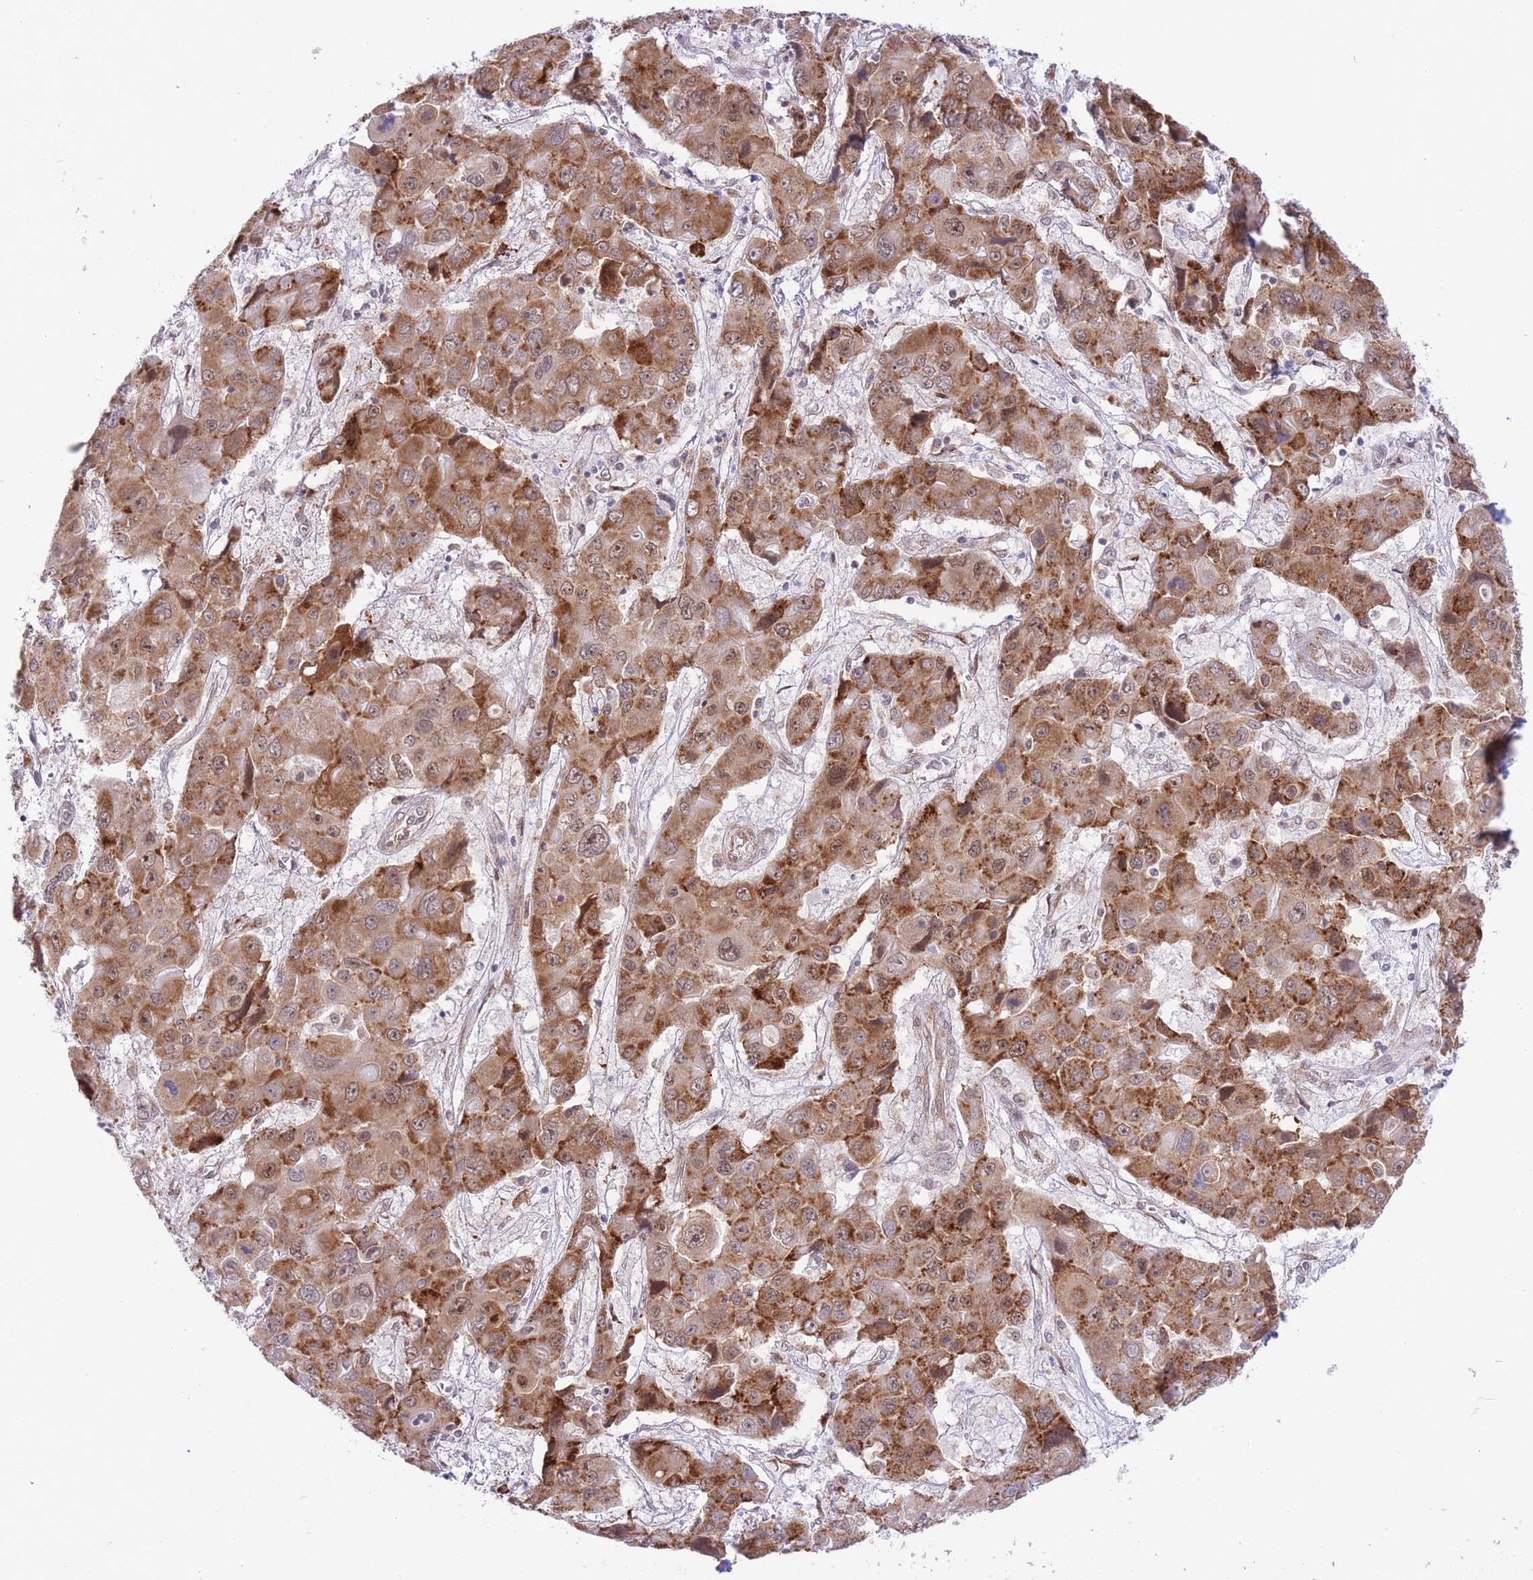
{"staining": {"intensity": "moderate", "quantity": ">75%", "location": "cytoplasmic/membranous,nuclear"}, "tissue": "liver cancer", "cell_type": "Tumor cells", "image_type": "cancer", "snomed": [{"axis": "morphology", "description": "Cholangiocarcinoma"}, {"axis": "topography", "description": "Liver"}], "caption": "The photomicrograph displays staining of liver cancer, revealing moderate cytoplasmic/membranous and nuclear protein positivity (brown color) within tumor cells. The staining was performed using DAB to visualize the protein expression in brown, while the nuclei were stained in blue with hematoxylin (Magnification: 20x).", "gene": "EXOSC8", "patient": {"sex": "male", "age": 67}}